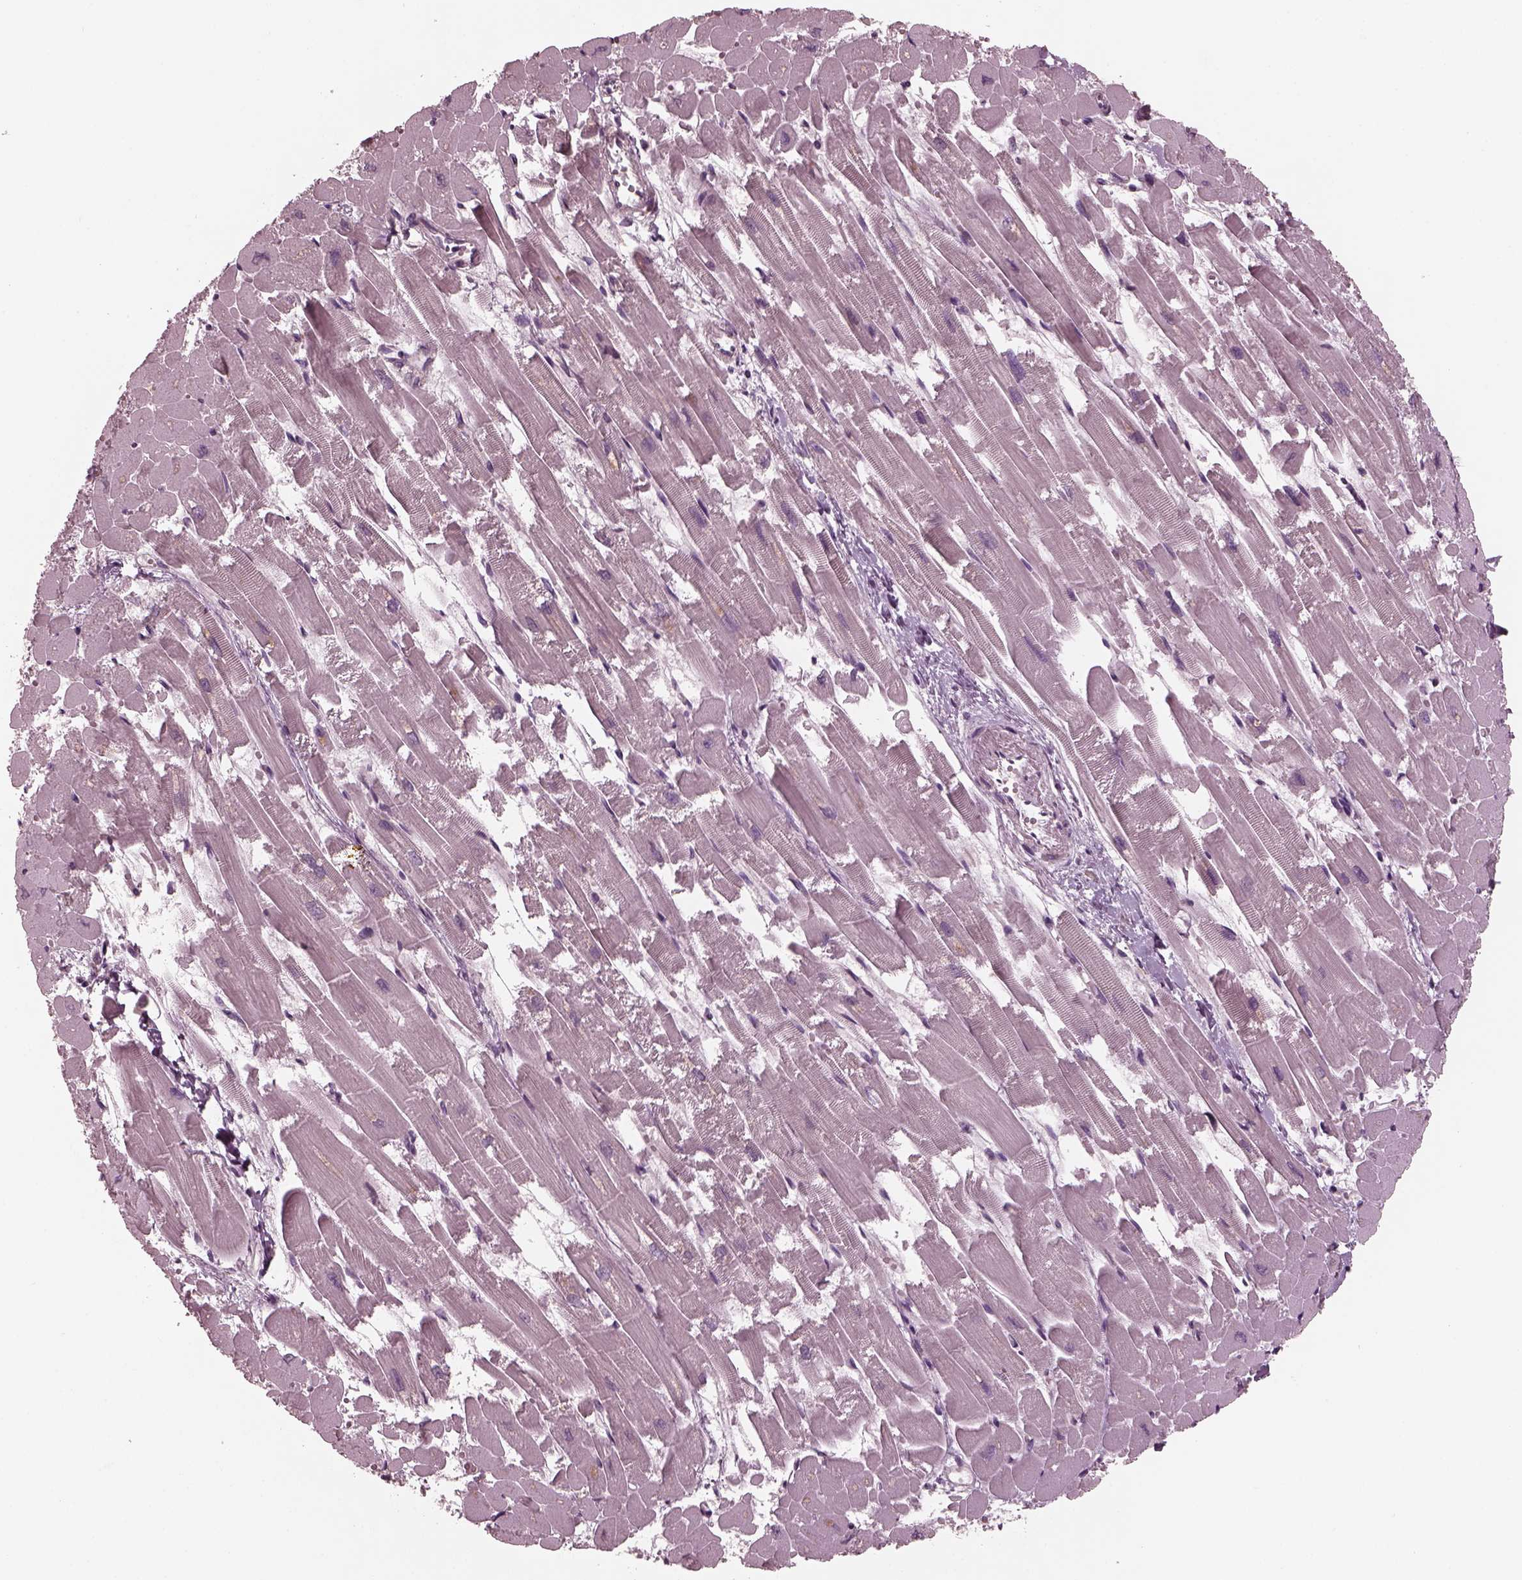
{"staining": {"intensity": "negative", "quantity": "none", "location": "none"}, "tissue": "heart muscle", "cell_type": "Cardiomyocytes", "image_type": "normal", "snomed": [{"axis": "morphology", "description": "Normal tissue, NOS"}, {"axis": "topography", "description": "Heart"}], "caption": "Micrograph shows no protein expression in cardiomyocytes of normal heart muscle. (Brightfield microscopy of DAB (3,3'-diaminobenzidine) immunohistochemistry at high magnification).", "gene": "TUBG1", "patient": {"sex": "female", "age": 52}}